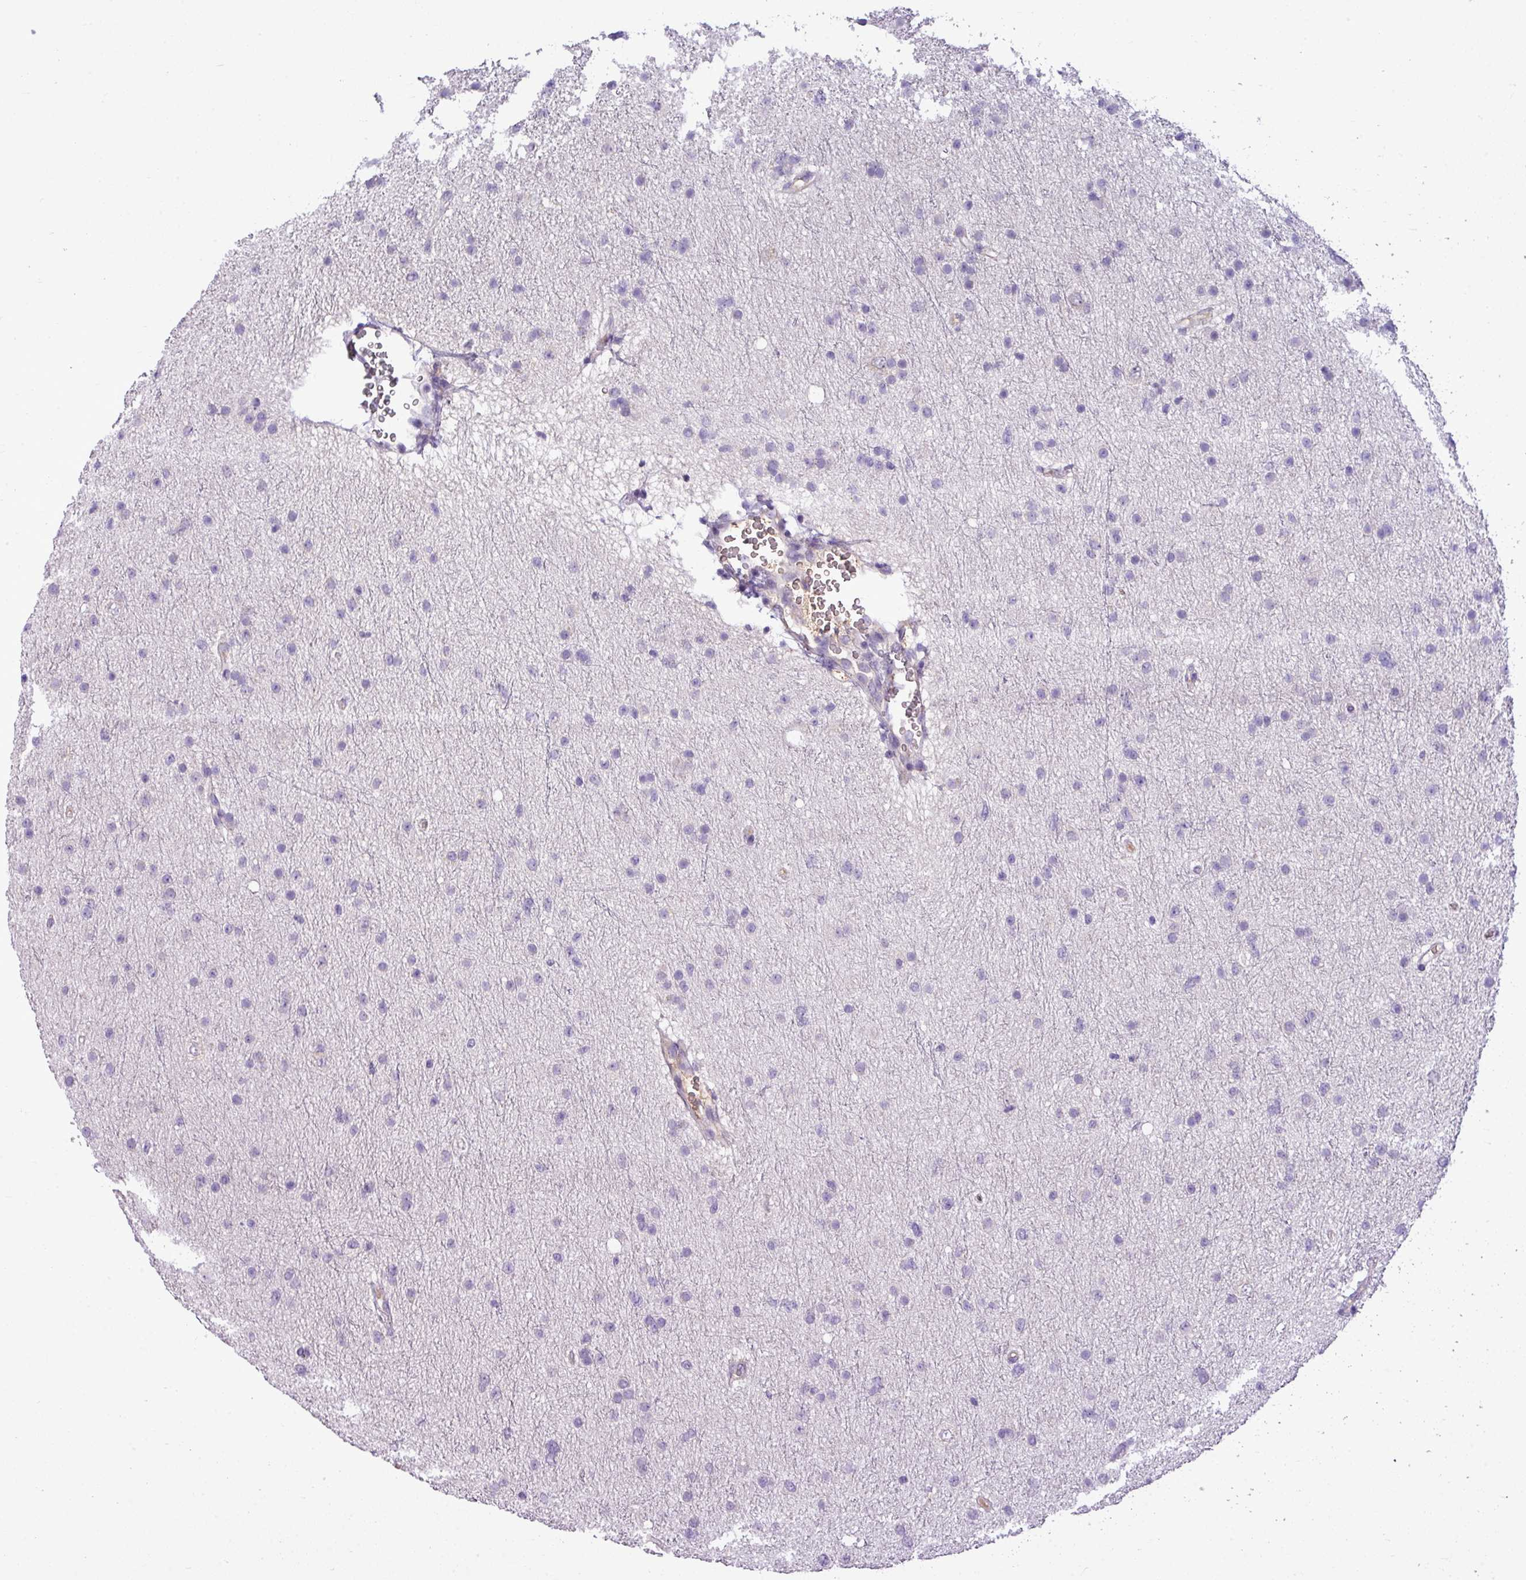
{"staining": {"intensity": "negative", "quantity": "none", "location": "none"}, "tissue": "glioma", "cell_type": "Tumor cells", "image_type": "cancer", "snomed": [{"axis": "morphology", "description": "Glioma, malignant, Low grade"}, {"axis": "topography", "description": "Cerebral cortex"}], "caption": "Immunohistochemistry of malignant low-grade glioma reveals no staining in tumor cells. Brightfield microscopy of immunohistochemistry (IHC) stained with DAB (3,3'-diaminobenzidine) (brown) and hematoxylin (blue), captured at high magnification.", "gene": "IL17A", "patient": {"sex": "female", "age": 39}}